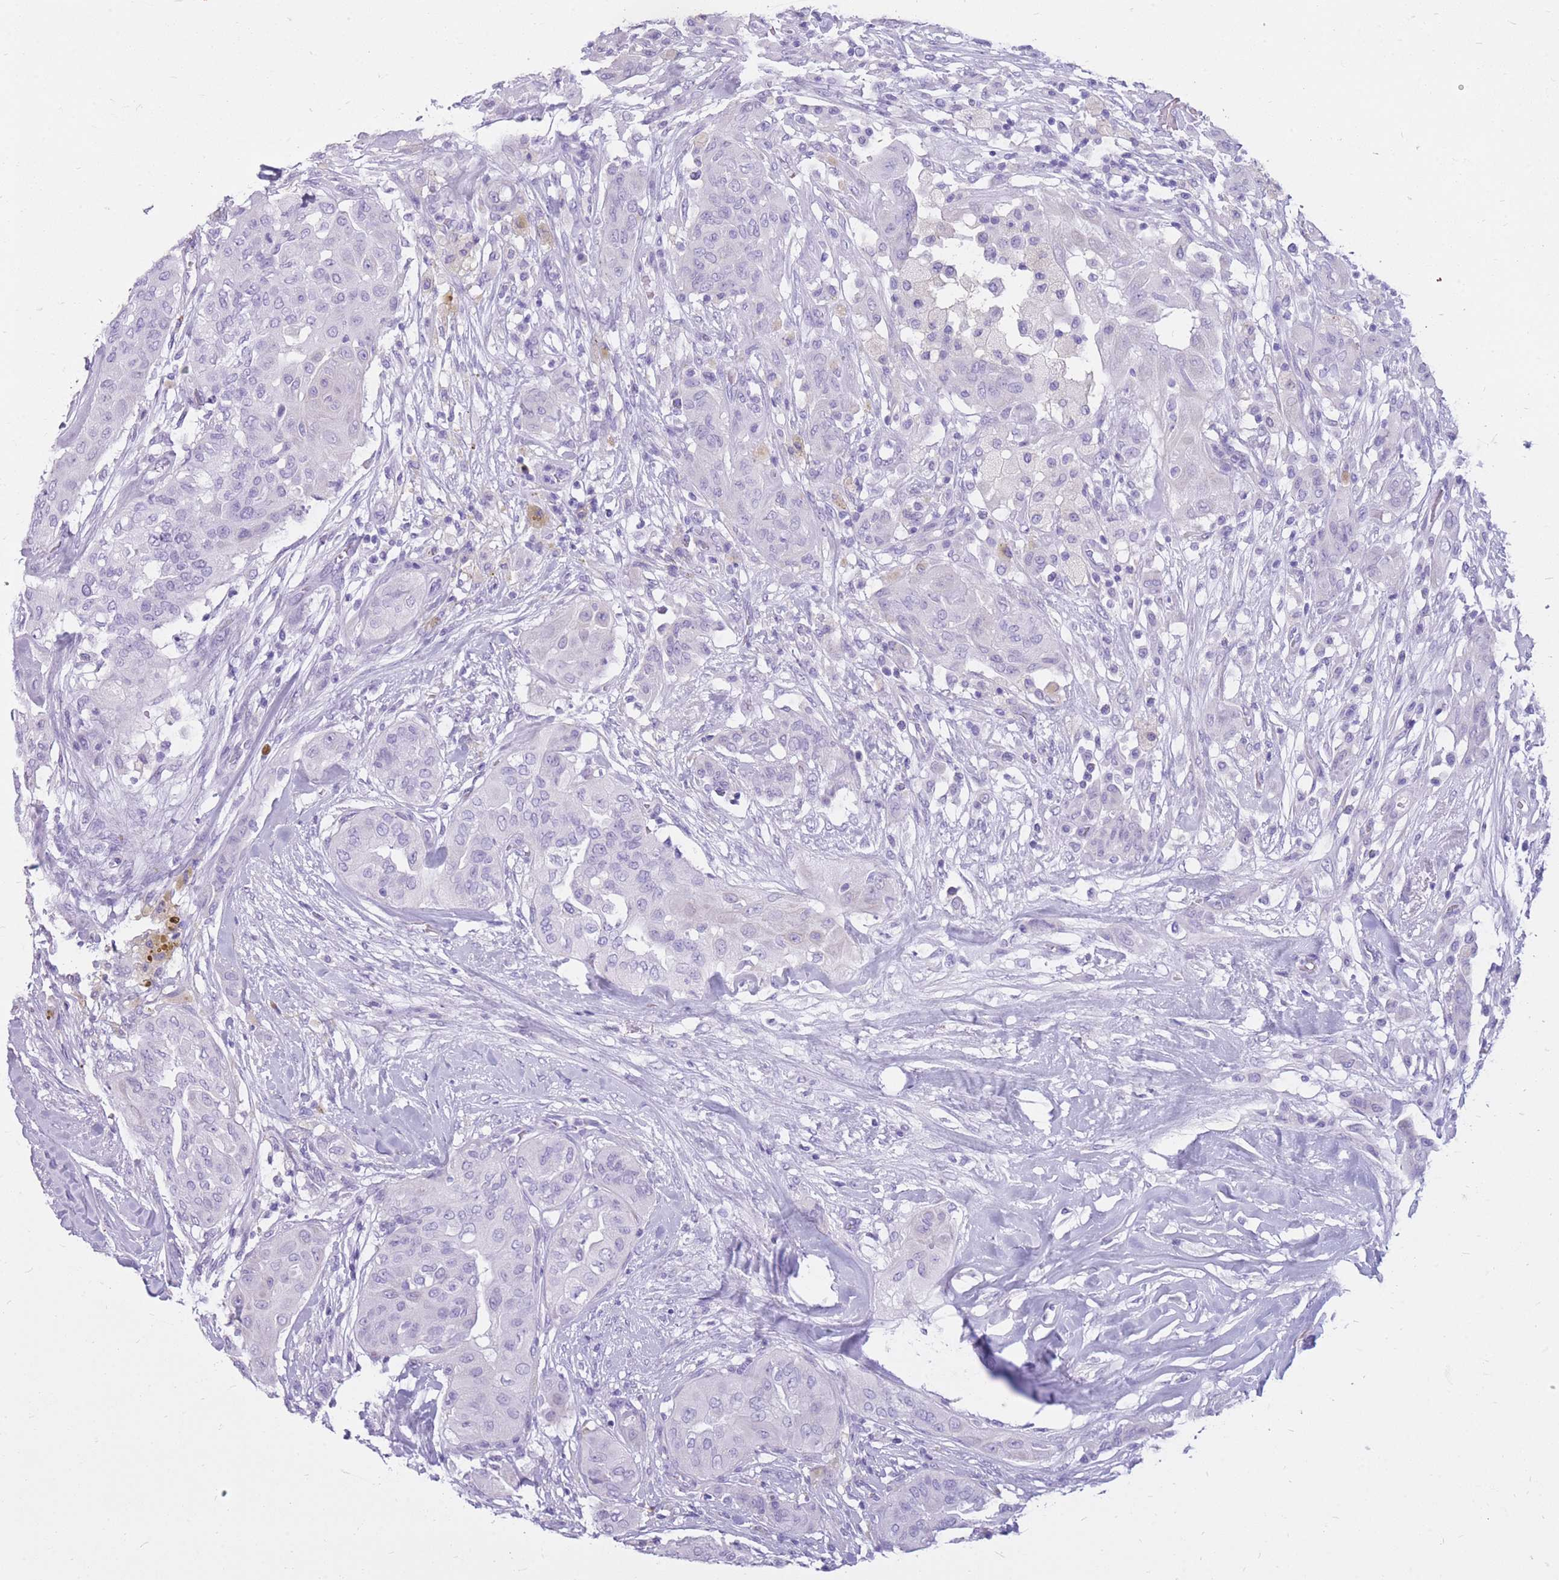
{"staining": {"intensity": "negative", "quantity": "none", "location": "none"}, "tissue": "thyroid cancer", "cell_type": "Tumor cells", "image_type": "cancer", "snomed": [{"axis": "morphology", "description": "Papillary adenocarcinoma, NOS"}, {"axis": "topography", "description": "Thyroid gland"}], "caption": "Immunohistochemical staining of human thyroid papillary adenocarcinoma shows no significant staining in tumor cells.", "gene": "CYP21A2", "patient": {"sex": "female", "age": 59}}